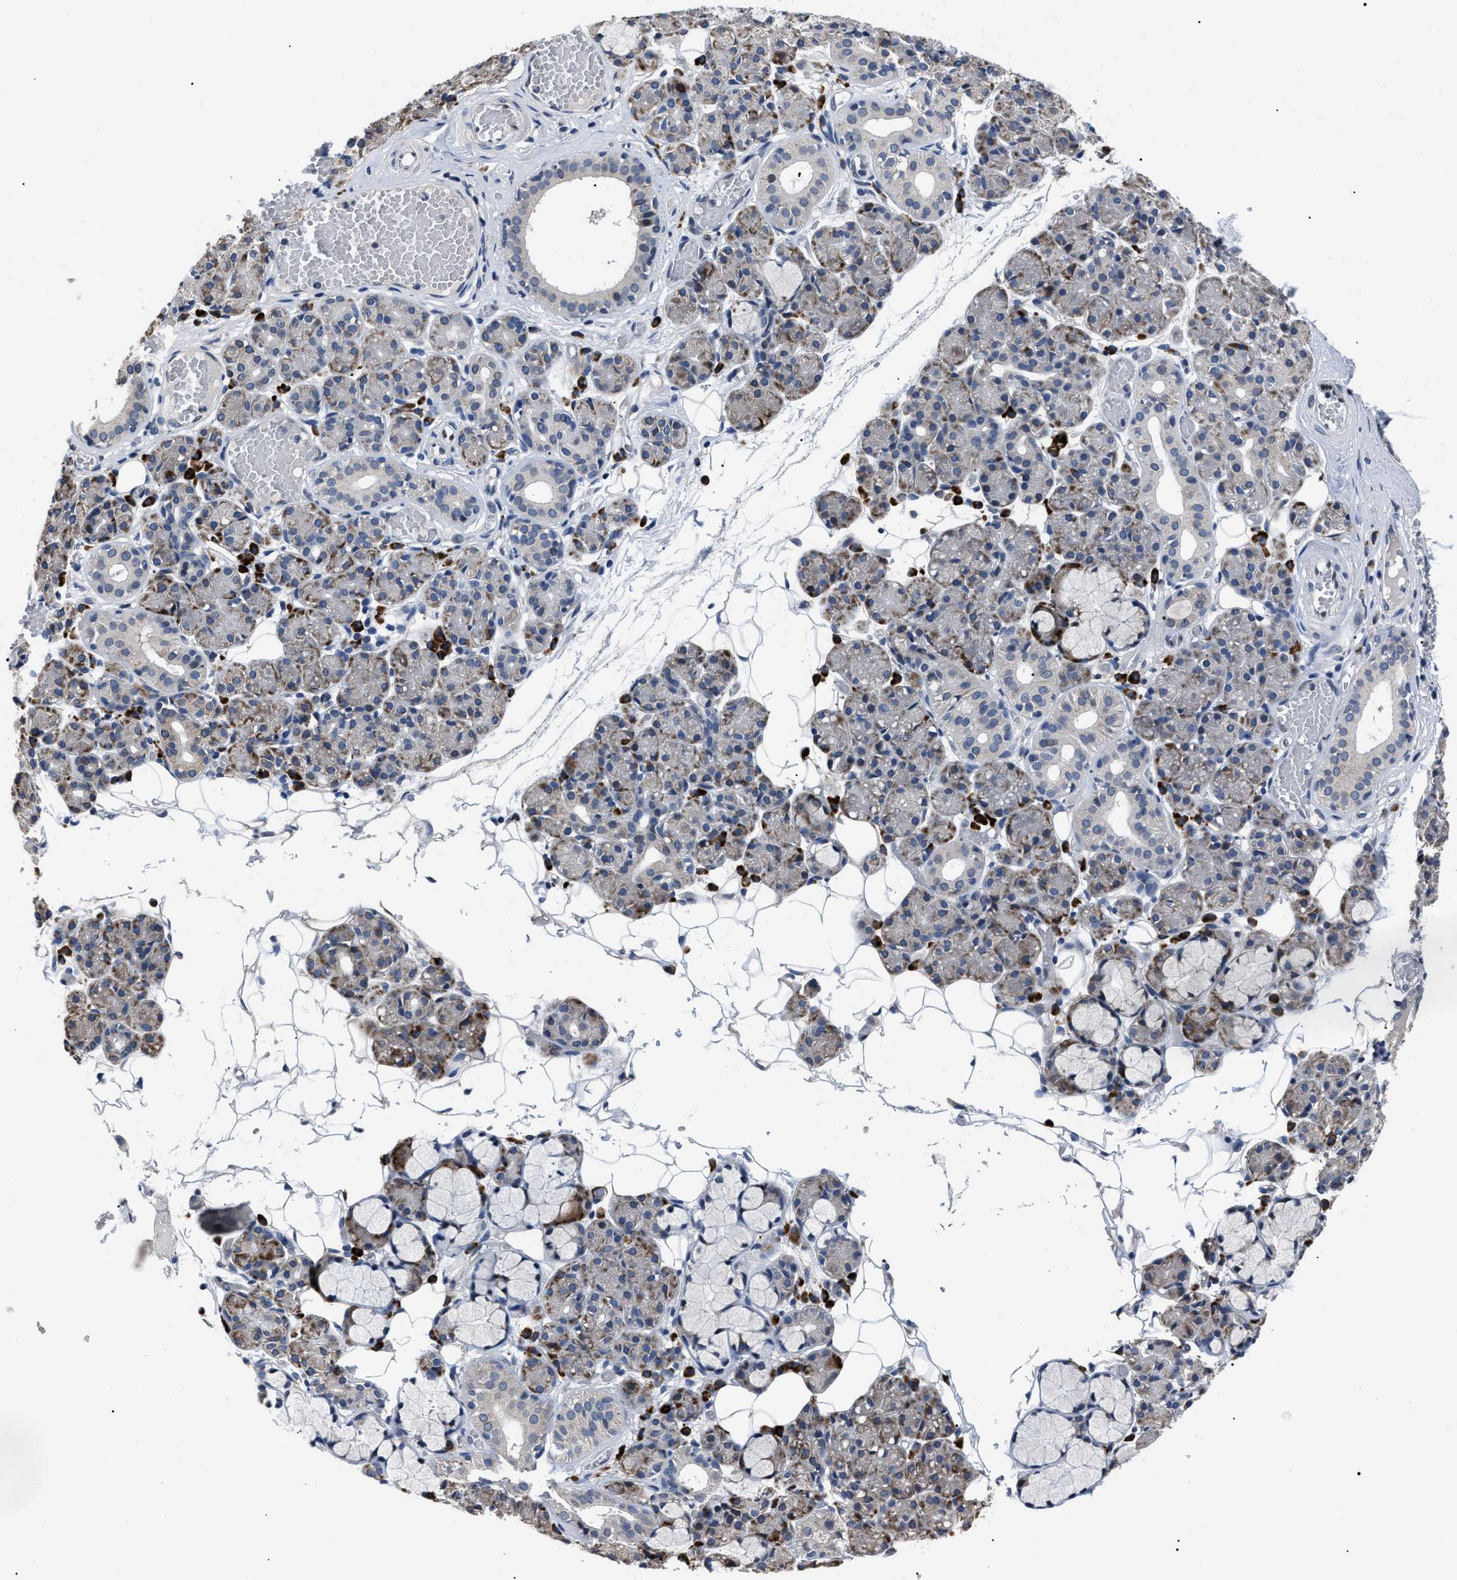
{"staining": {"intensity": "moderate", "quantity": "25%-75%", "location": "cytoplasmic/membranous"}, "tissue": "salivary gland", "cell_type": "Glandular cells", "image_type": "normal", "snomed": [{"axis": "morphology", "description": "Normal tissue, NOS"}, {"axis": "topography", "description": "Salivary gland"}], "caption": "Moderate cytoplasmic/membranous staining for a protein is appreciated in about 25%-75% of glandular cells of unremarkable salivary gland using IHC.", "gene": "LRRC14", "patient": {"sex": "male", "age": 63}}